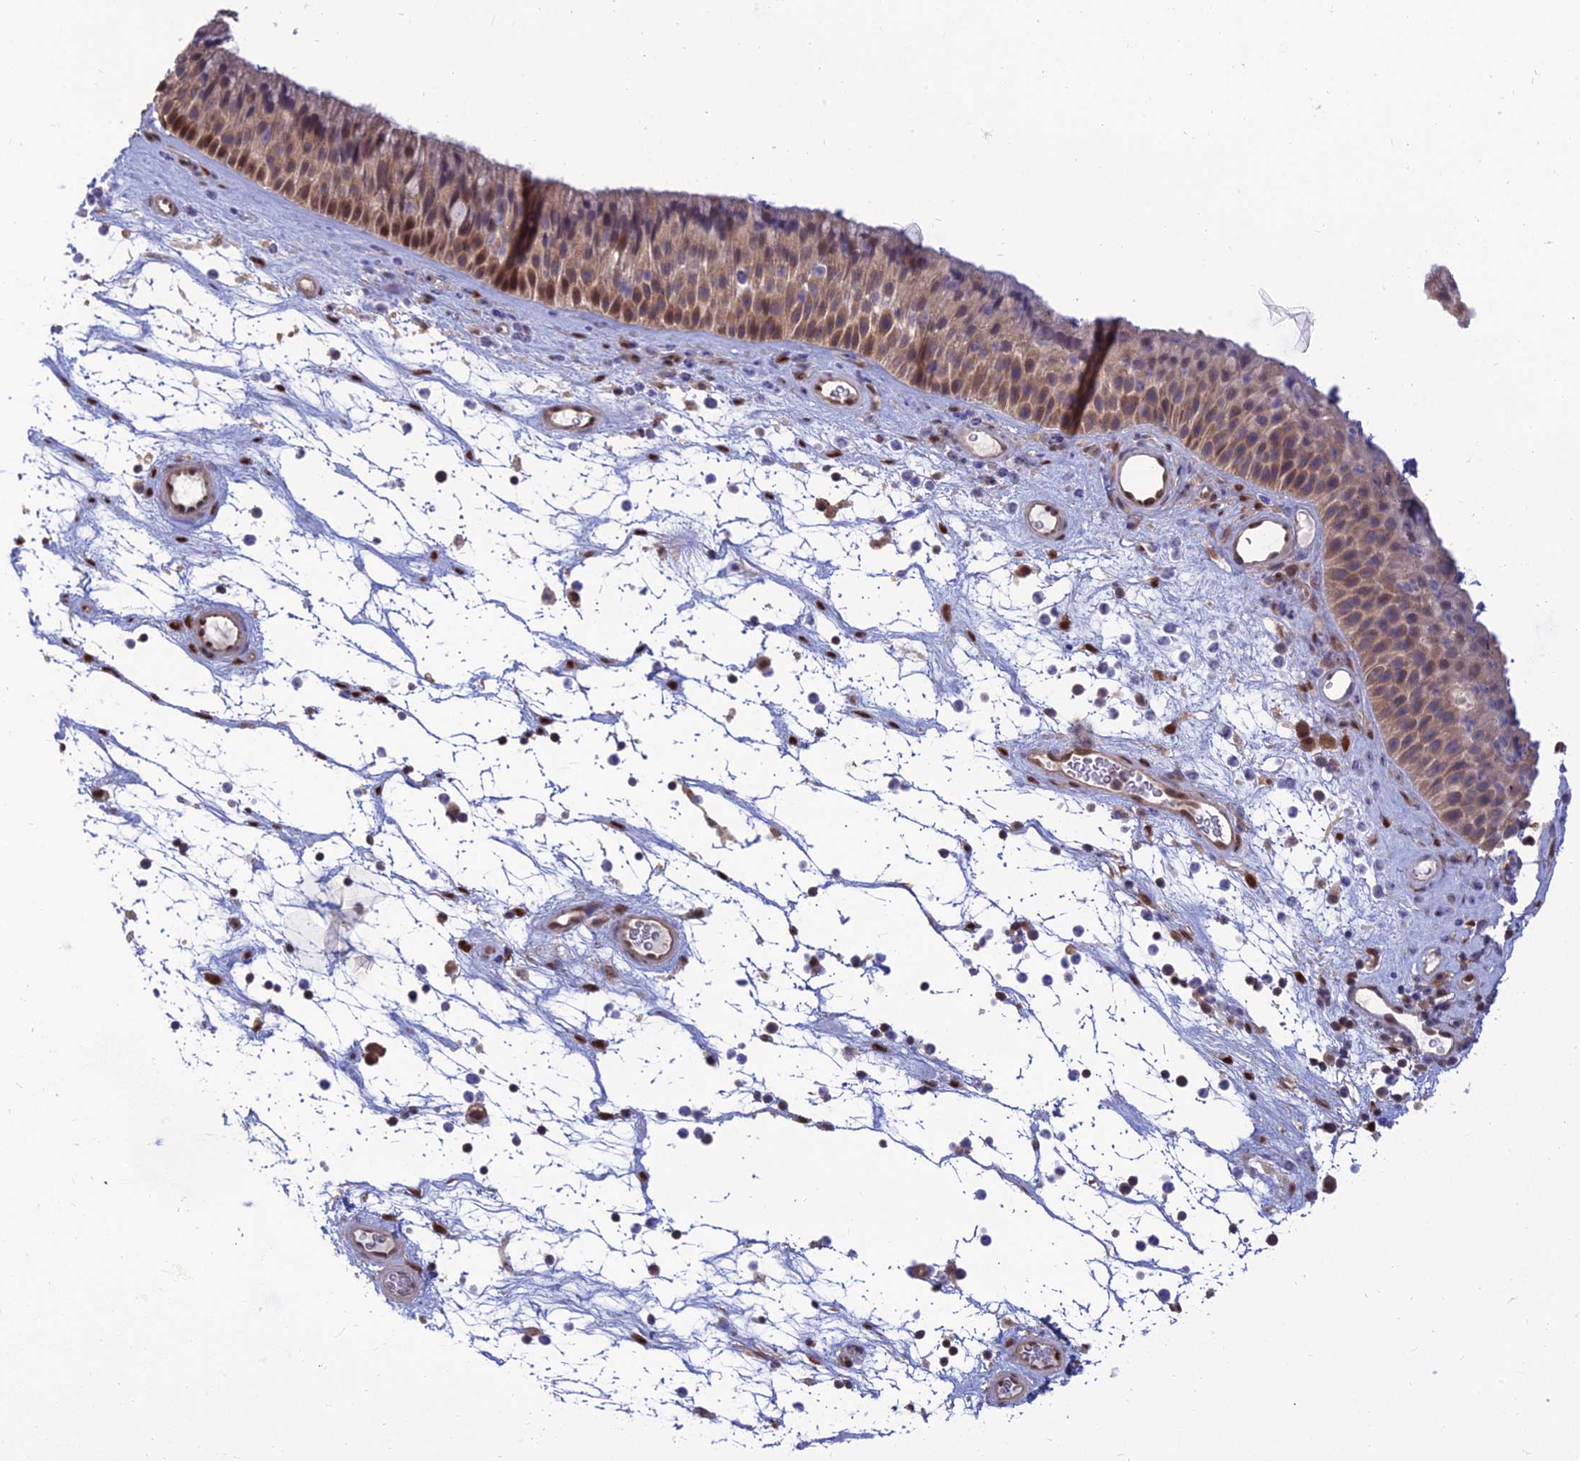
{"staining": {"intensity": "moderate", "quantity": ">75%", "location": "cytoplasmic/membranous,nuclear"}, "tissue": "nasopharynx", "cell_type": "Respiratory epithelial cells", "image_type": "normal", "snomed": [{"axis": "morphology", "description": "Normal tissue, NOS"}, {"axis": "topography", "description": "Nasopharynx"}], "caption": "IHC photomicrograph of unremarkable nasopharynx: nasopharynx stained using immunohistochemistry reveals medium levels of moderate protein expression localized specifically in the cytoplasmic/membranous,nuclear of respiratory epithelial cells, appearing as a cytoplasmic/membranous,nuclear brown color.", "gene": "DNPEP", "patient": {"sex": "male", "age": 64}}